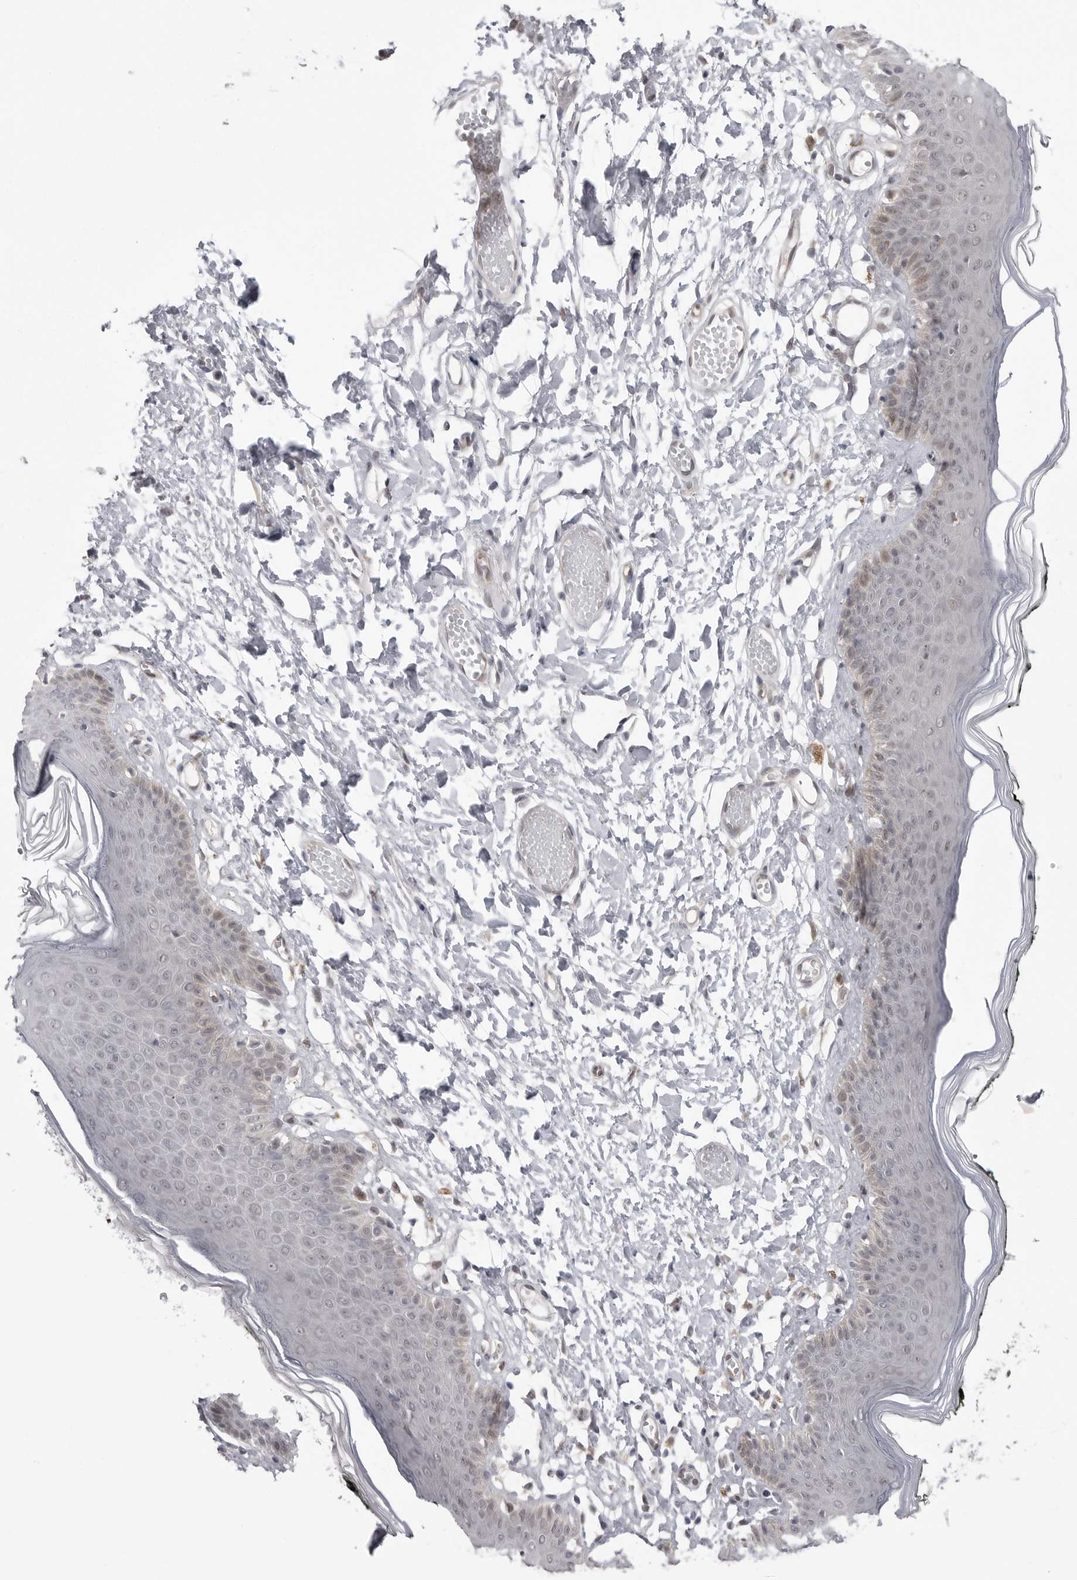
{"staining": {"intensity": "moderate", "quantity": "<25%", "location": "cytoplasmic/membranous,nuclear"}, "tissue": "skin", "cell_type": "Epidermal cells", "image_type": "normal", "snomed": [{"axis": "morphology", "description": "Normal tissue, NOS"}, {"axis": "morphology", "description": "Inflammation, NOS"}, {"axis": "topography", "description": "Vulva"}], "caption": "Epidermal cells exhibit low levels of moderate cytoplasmic/membranous,nuclear expression in about <25% of cells in benign human skin. Nuclei are stained in blue.", "gene": "PNPO", "patient": {"sex": "female", "age": 84}}